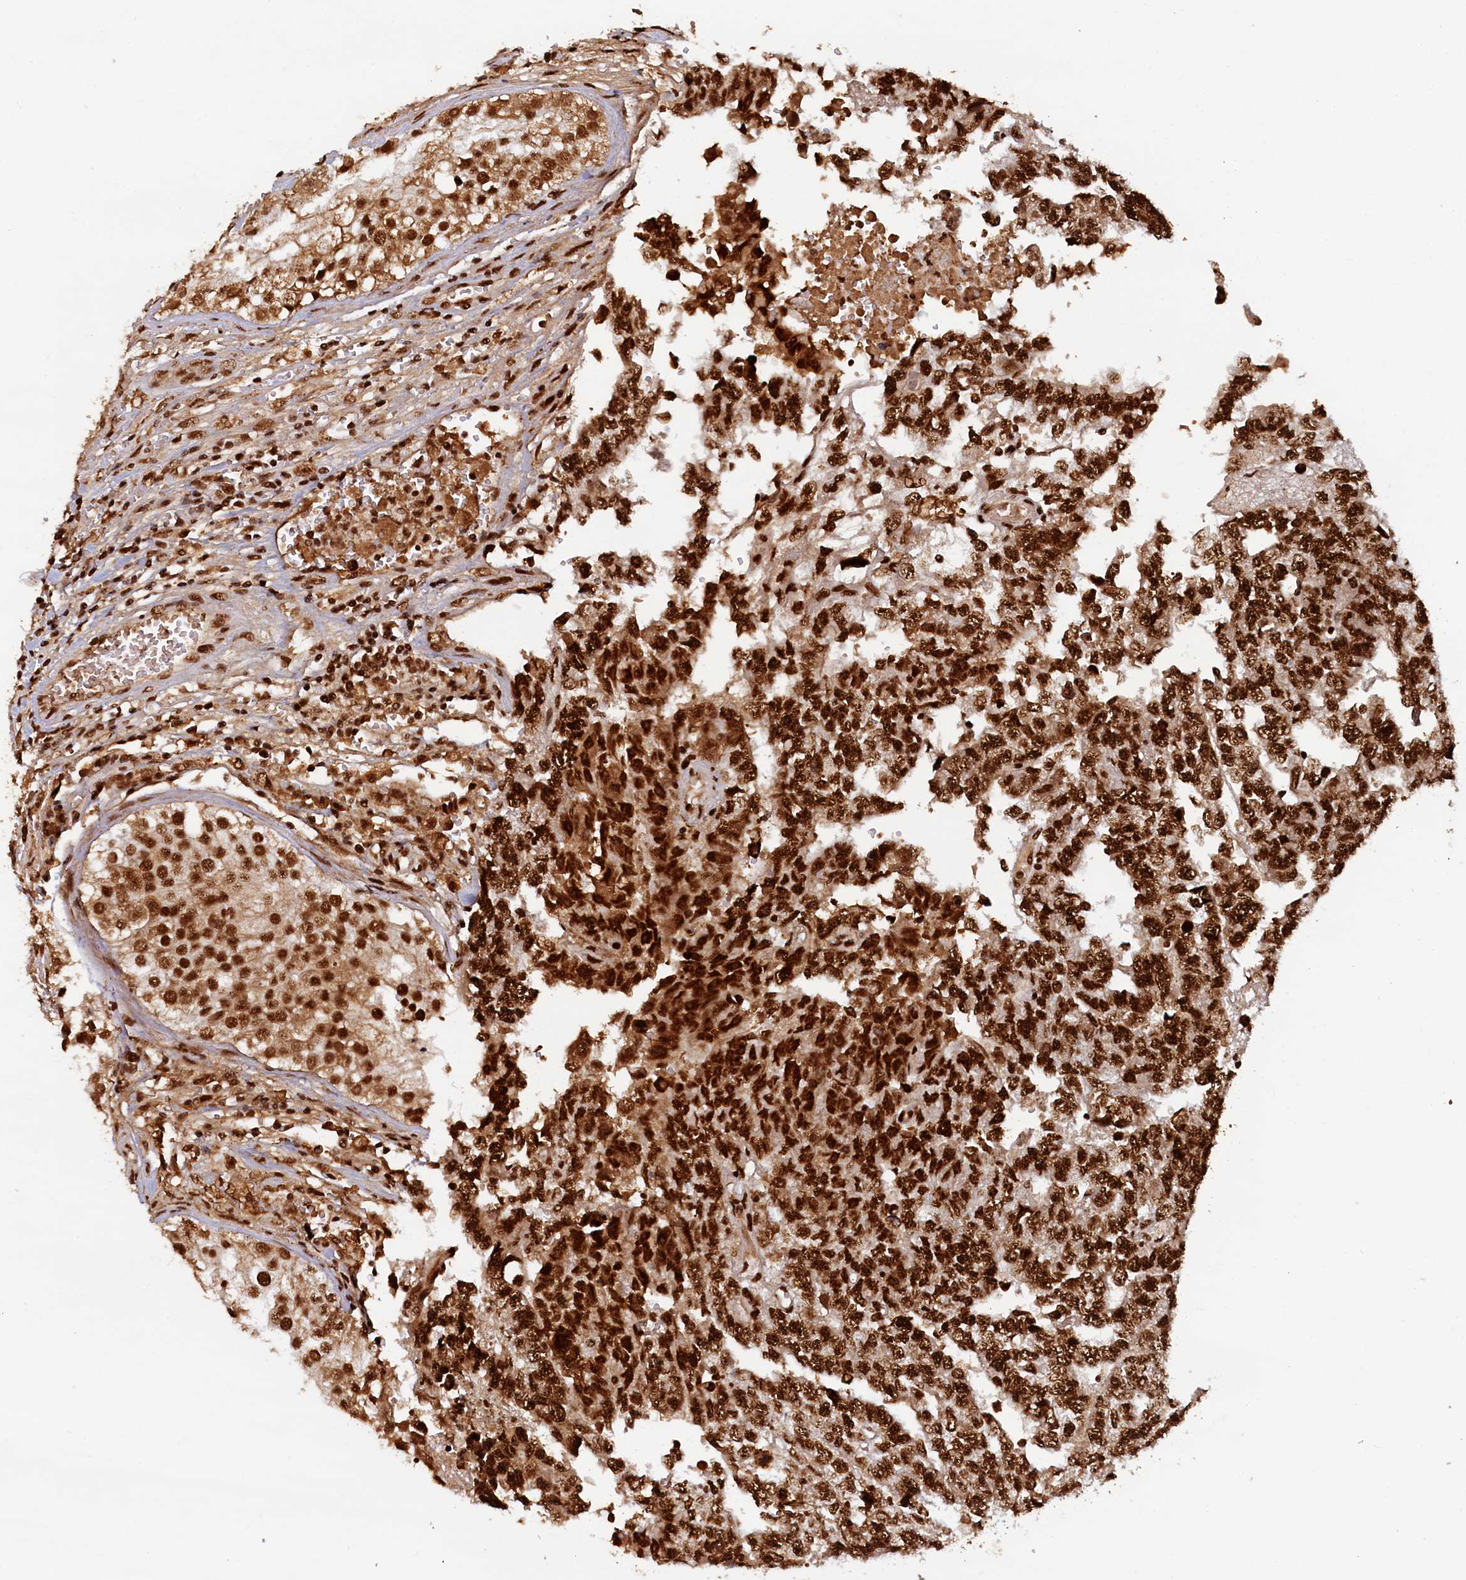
{"staining": {"intensity": "strong", "quantity": ">75%", "location": "cytoplasmic/membranous,nuclear"}, "tissue": "testis cancer", "cell_type": "Tumor cells", "image_type": "cancer", "snomed": [{"axis": "morphology", "description": "Carcinoma, Embryonal, NOS"}, {"axis": "topography", "description": "Testis"}], "caption": "Immunohistochemical staining of testis embryonal carcinoma displays strong cytoplasmic/membranous and nuclear protein expression in approximately >75% of tumor cells. The staining was performed using DAB to visualize the protein expression in brown, while the nuclei were stained in blue with hematoxylin (Magnification: 20x).", "gene": "ZC3H18", "patient": {"sex": "male", "age": 25}}